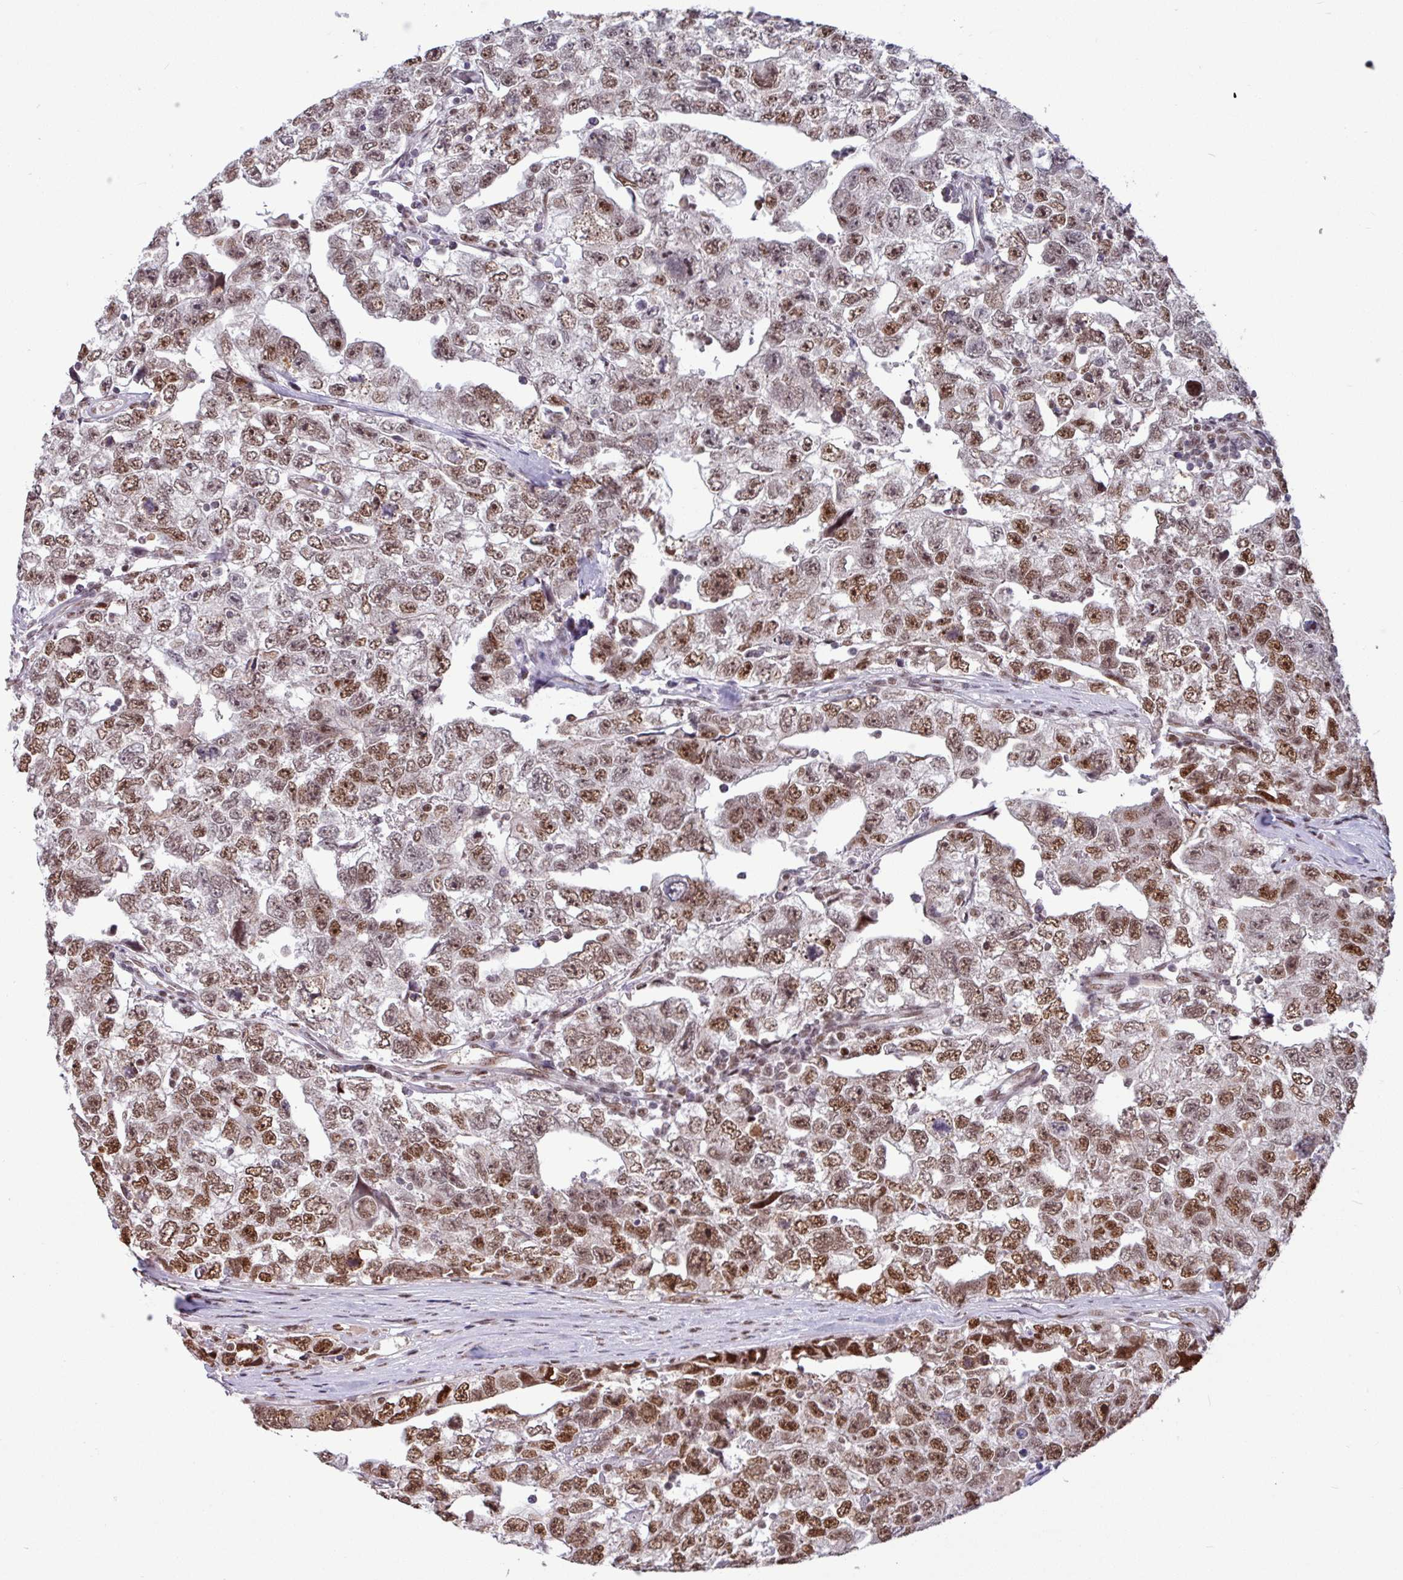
{"staining": {"intensity": "moderate", "quantity": ">75%", "location": "nuclear"}, "tissue": "testis cancer", "cell_type": "Tumor cells", "image_type": "cancer", "snomed": [{"axis": "morphology", "description": "Carcinoma, Embryonal, NOS"}, {"axis": "topography", "description": "Testis"}], "caption": "Immunohistochemical staining of human testis cancer exhibits medium levels of moderate nuclear protein positivity in about >75% of tumor cells. The staining was performed using DAB (3,3'-diaminobenzidine) to visualize the protein expression in brown, while the nuclei were stained in blue with hematoxylin (Magnification: 20x).", "gene": "TDG", "patient": {"sex": "male", "age": 22}}